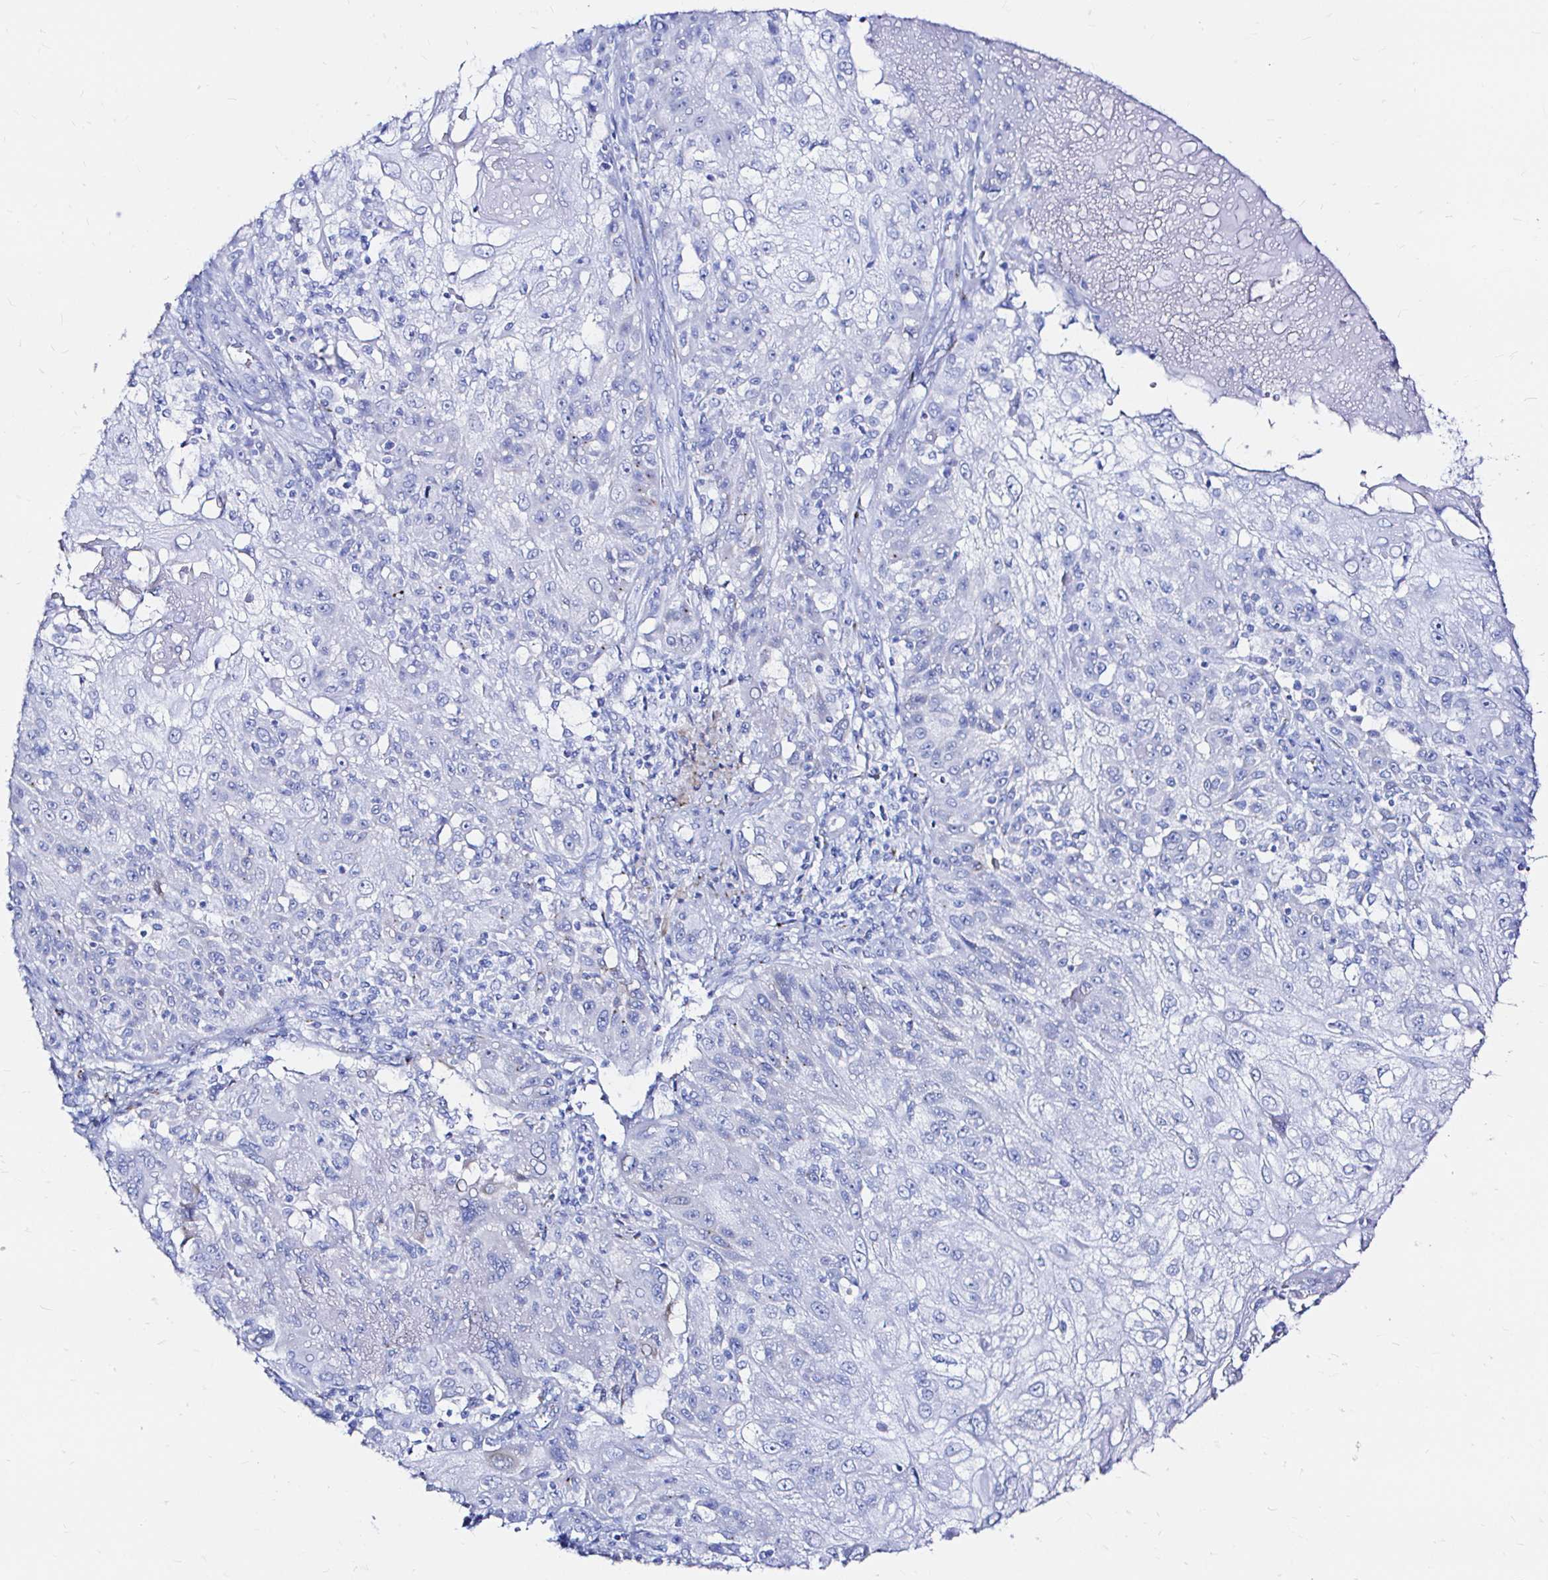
{"staining": {"intensity": "negative", "quantity": "none", "location": "none"}, "tissue": "skin cancer", "cell_type": "Tumor cells", "image_type": "cancer", "snomed": [{"axis": "morphology", "description": "Normal tissue, NOS"}, {"axis": "morphology", "description": "Squamous cell carcinoma, NOS"}, {"axis": "topography", "description": "Skin"}], "caption": "IHC image of human skin cancer stained for a protein (brown), which displays no positivity in tumor cells.", "gene": "ZNF432", "patient": {"sex": "female", "age": 83}}